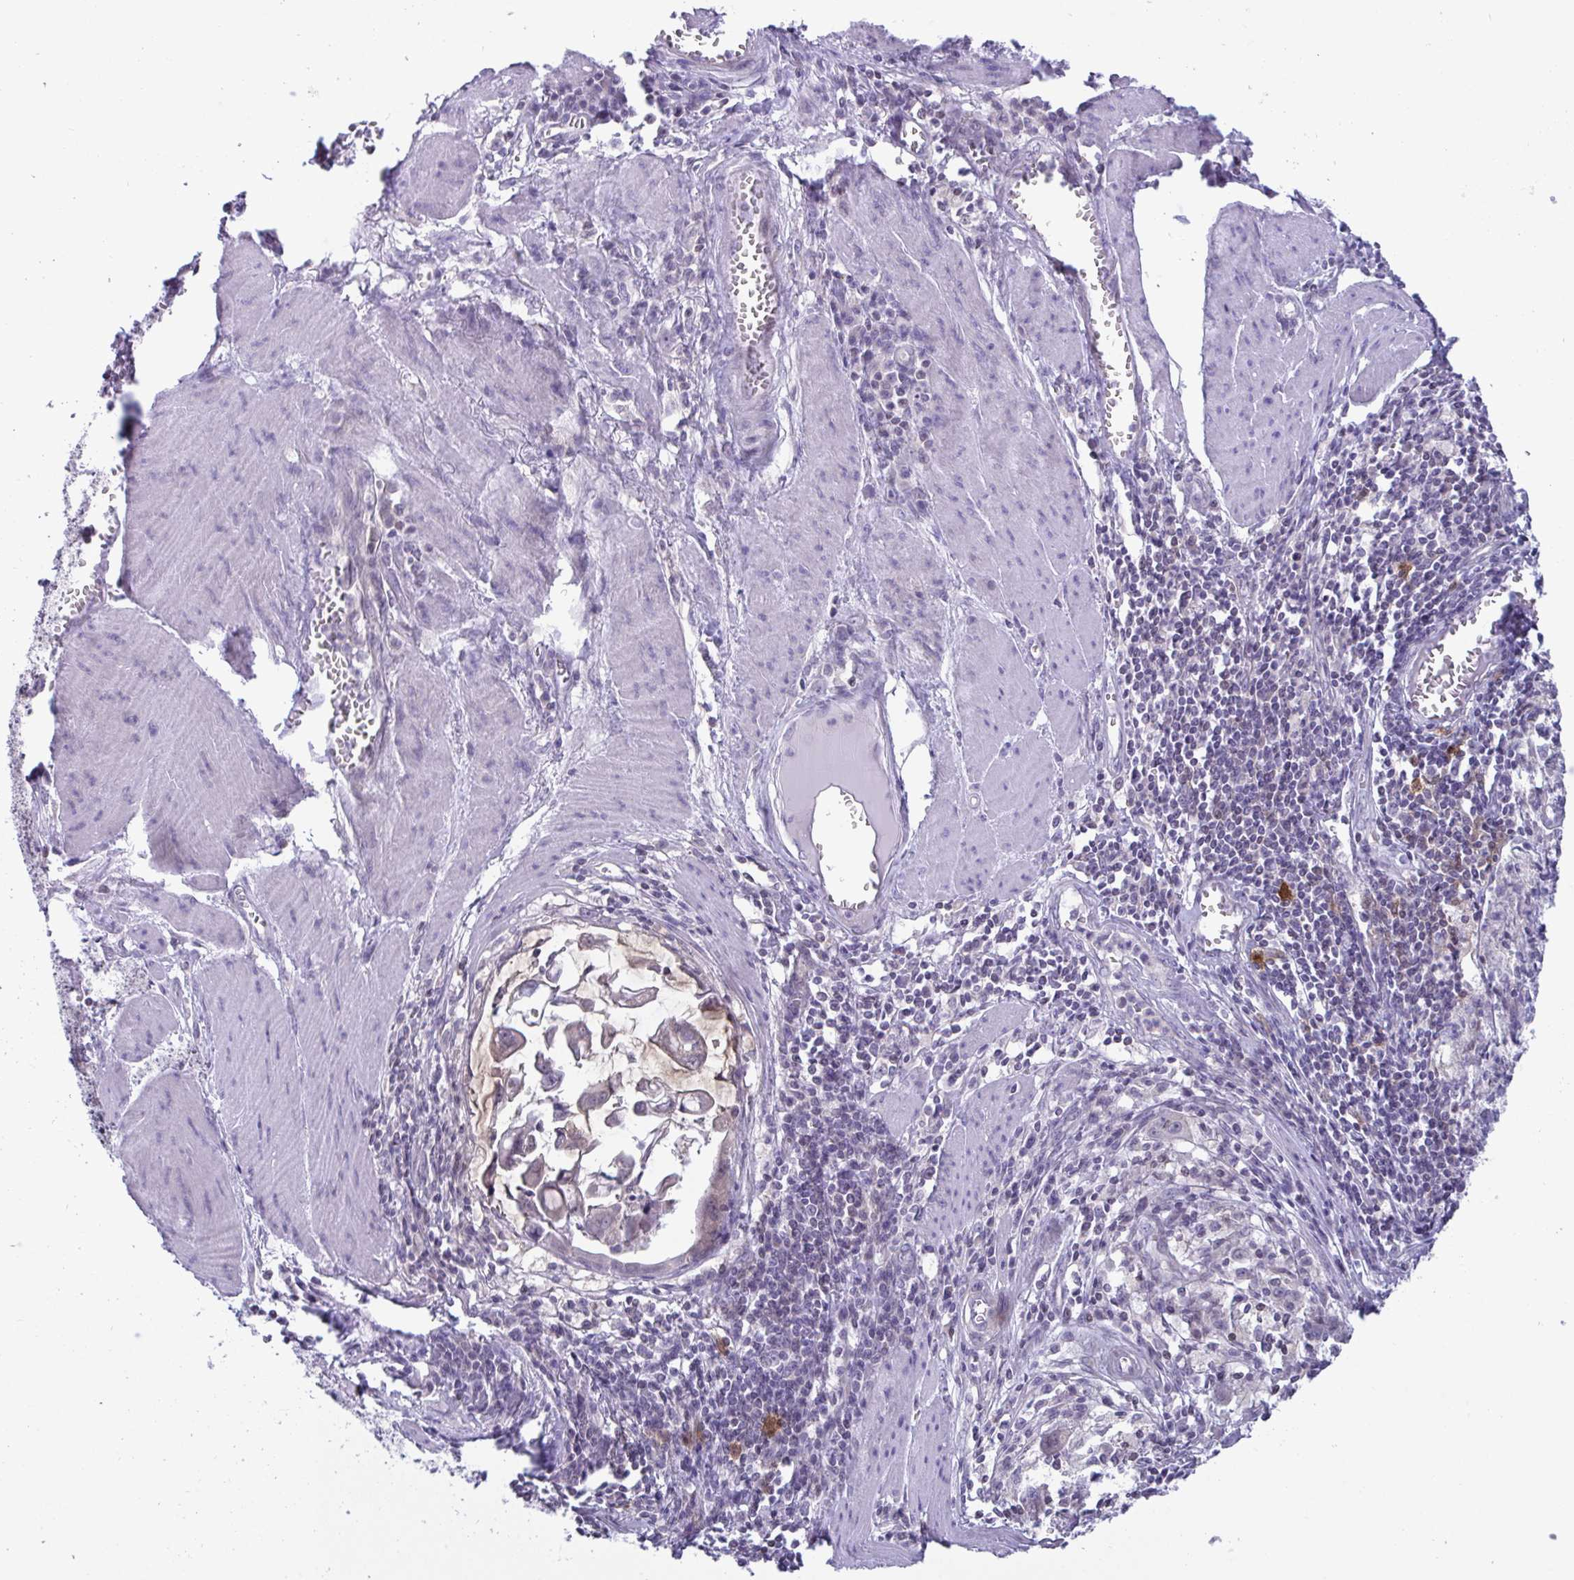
{"staining": {"intensity": "negative", "quantity": "none", "location": "none"}, "tissue": "stomach cancer", "cell_type": "Tumor cells", "image_type": "cancer", "snomed": [{"axis": "morphology", "description": "Adenocarcinoma, NOS"}, {"axis": "topography", "description": "Stomach, upper"}], "caption": "The micrograph displays no significant positivity in tumor cells of adenocarcinoma (stomach).", "gene": "SNX11", "patient": {"sex": "male", "age": 80}}